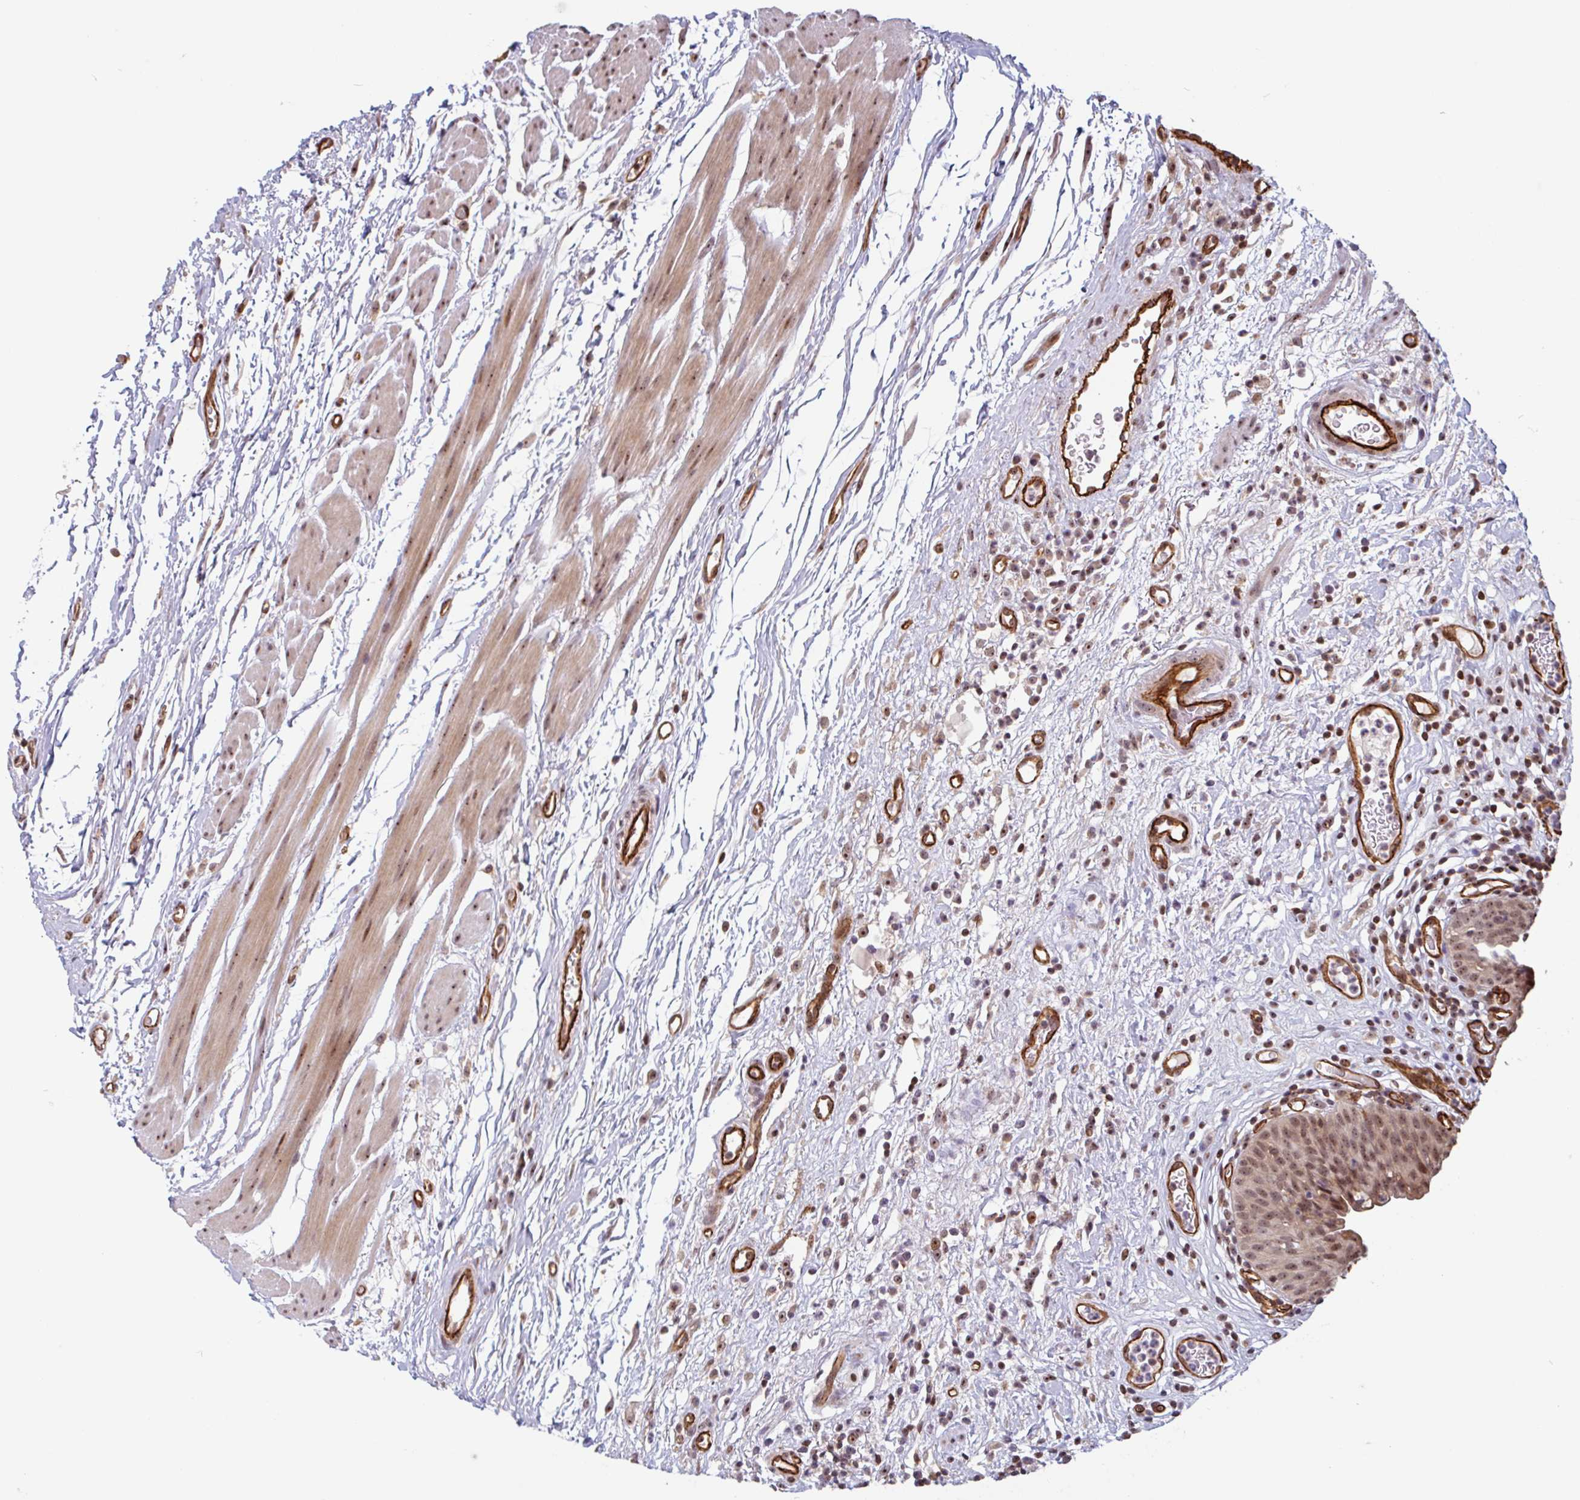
{"staining": {"intensity": "moderate", "quantity": ">75%", "location": "nuclear"}, "tissue": "urinary bladder", "cell_type": "Urothelial cells", "image_type": "normal", "snomed": [{"axis": "morphology", "description": "Normal tissue, NOS"}, {"axis": "morphology", "description": "Inflammation, NOS"}, {"axis": "topography", "description": "Urinary bladder"}], "caption": "Urinary bladder was stained to show a protein in brown. There is medium levels of moderate nuclear positivity in about >75% of urothelial cells. The staining was performed using DAB, with brown indicating positive protein expression. Nuclei are stained blue with hematoxylin.", "gene": "ZNF689", "patient": {"sex": "male", "age": 57}}